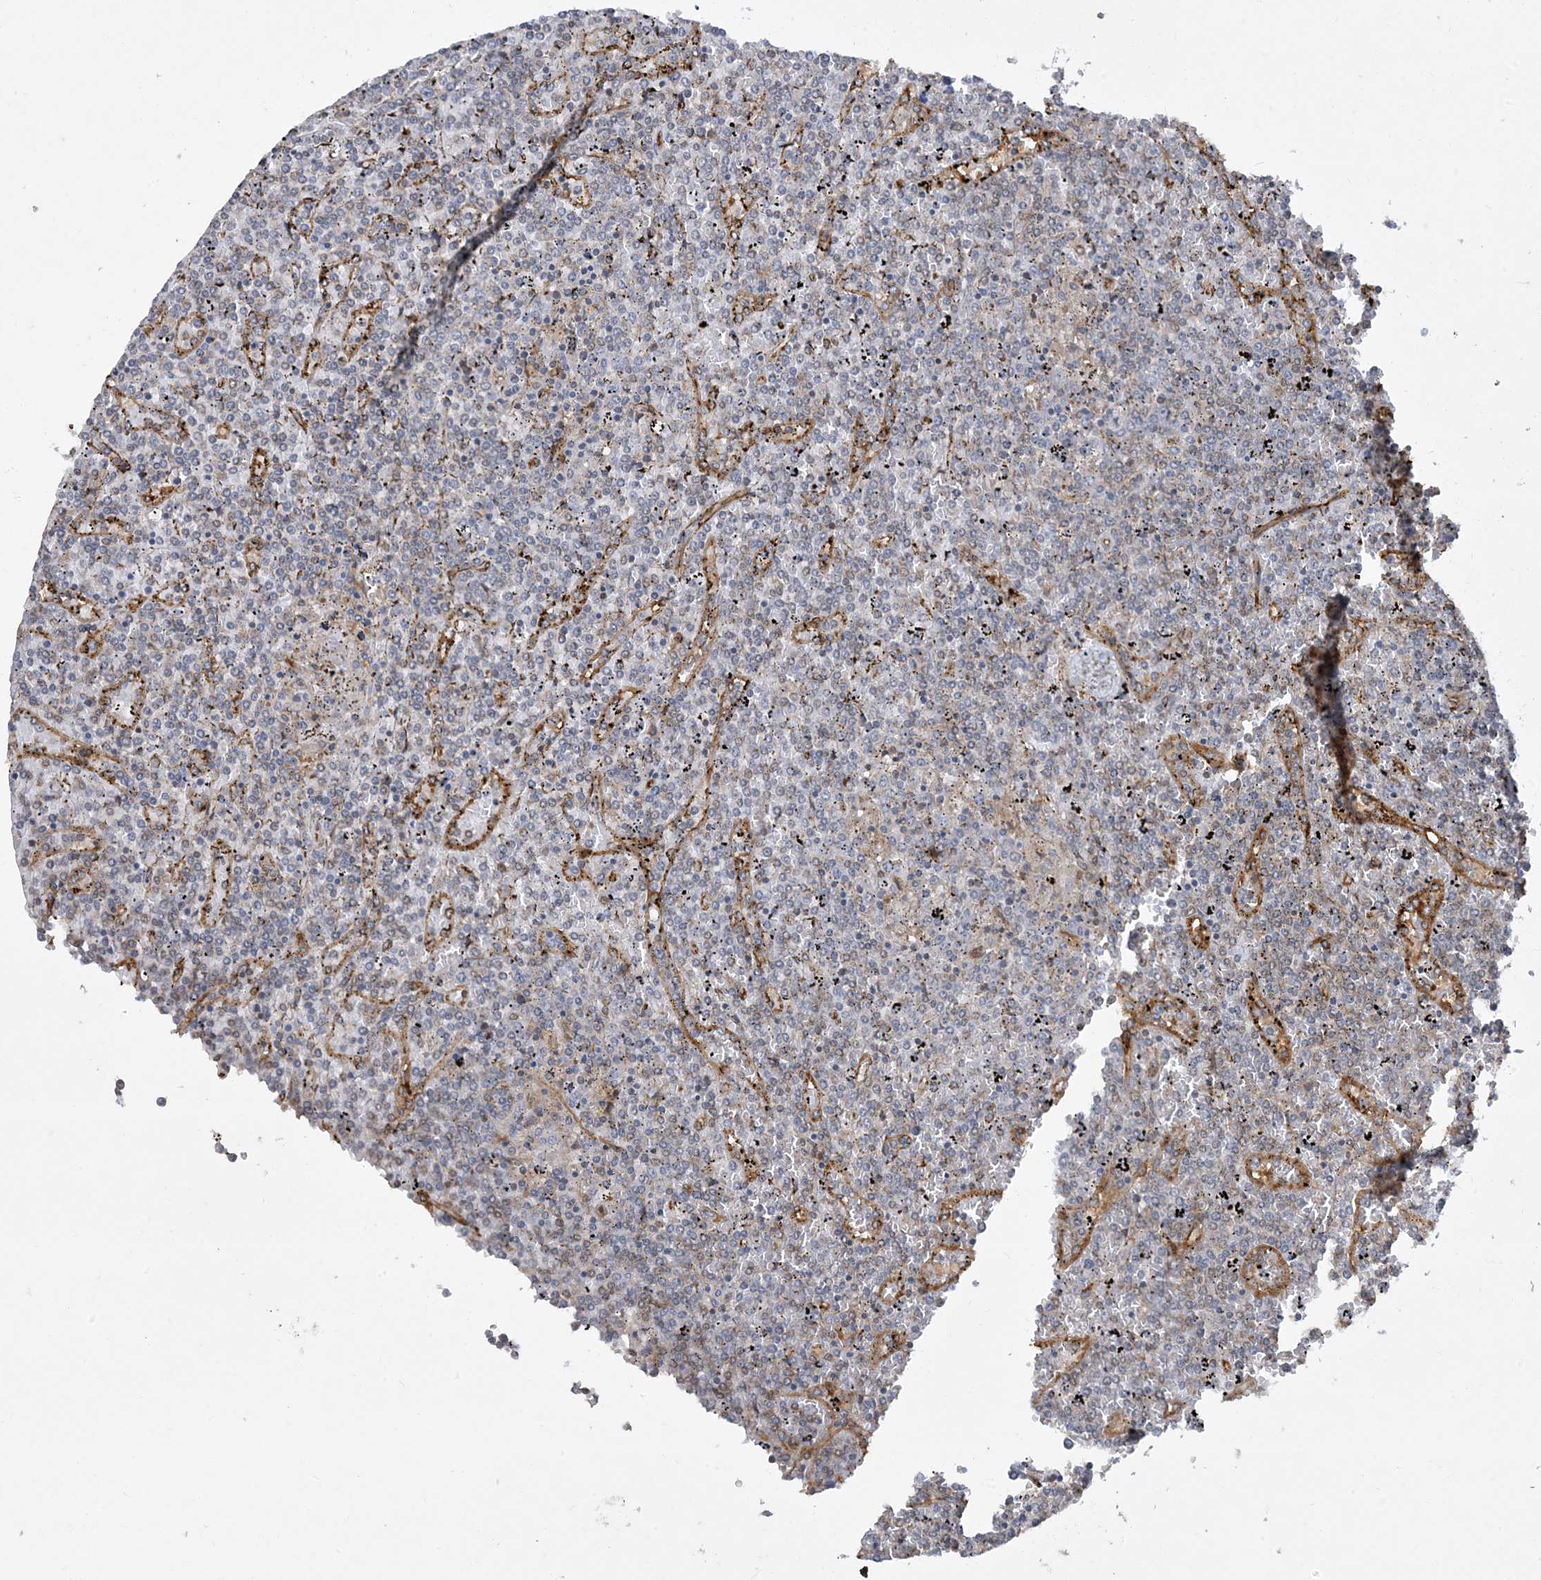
{"staining": {"intensity": "weak", "quantity": "25%-75%", "location": "cytoplasmic/membranous"}, "tissue": "lymphoma", "cell_type": "Tumor cells", "image_type": "cancer", "snomed": [{"axis": "morphology", "description": "Malignant lymphoma, non-Hodgkin's type, Low grade"}, {"axis": "topography", "description": "Spleen"}], "caption": "DAB immunohistochemical staining of malignant lymphoma, non-Hodgkin's type (low-grade) shows weak cytoplasmic/membranous protein staining in about 25%-75% of tumor cells.", "gene": "ATP23", "patient": {"sex": "female", "age": 19}}